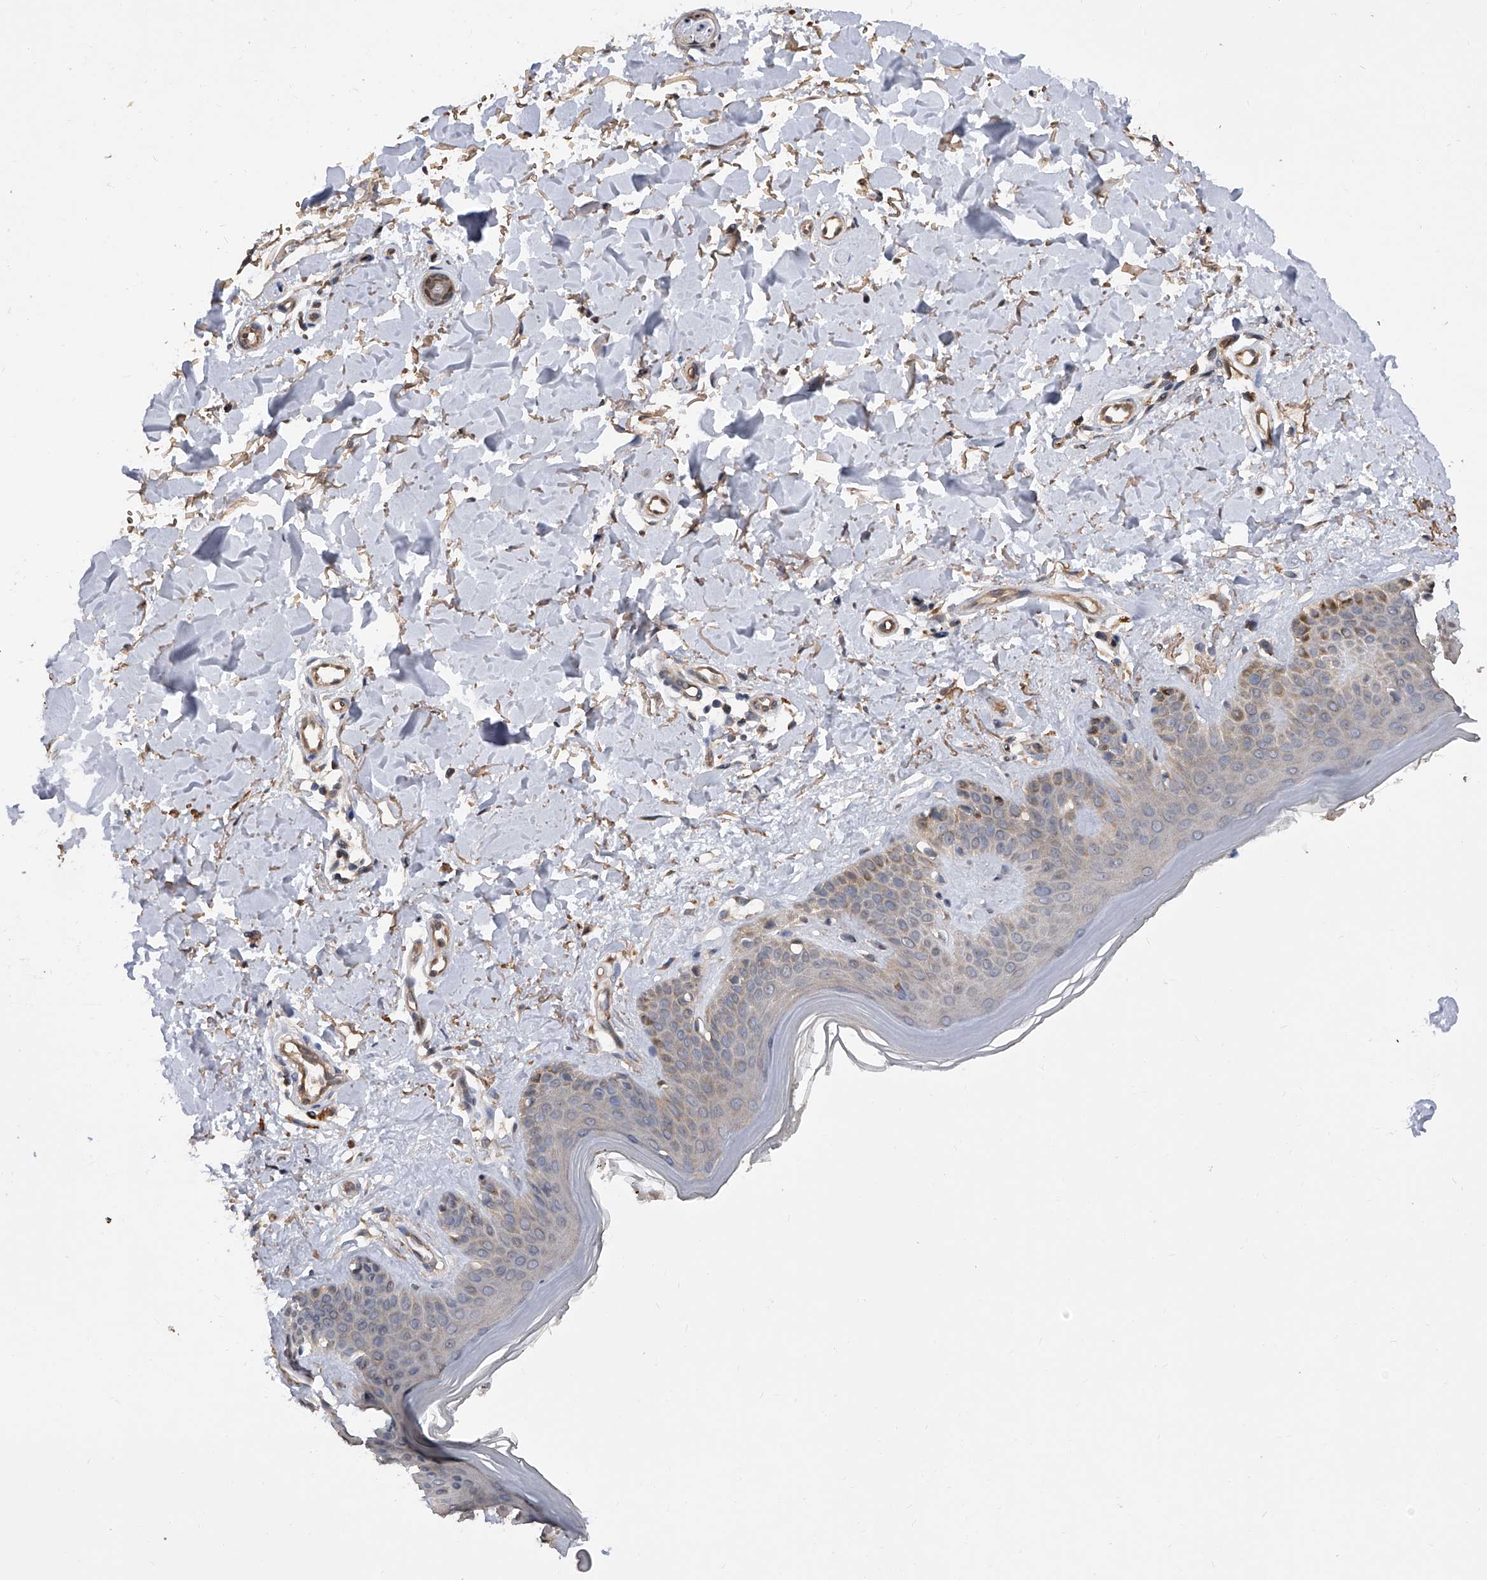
{"staining": {"intensity": "negative", "quantity": "none", "location": "none"}, "tissue": "skin", "cell_type": "Fibroblasts", "image_type": "normal", "snomed": [{"axis": "morphology", "description": "Normal tissue, NOS"}, {"axis": "topography", "description": "Skin"}], "caption": "An image of human skin is negative for staining in fibroblasts. (Stains: DAB immunohistochemistry (IHC) with hematoxylin counter stain, Microscopy: brightfield microscopy at high magnification).", "gene": "GMDS", "patient": {"sex": "female", "age": 64}}